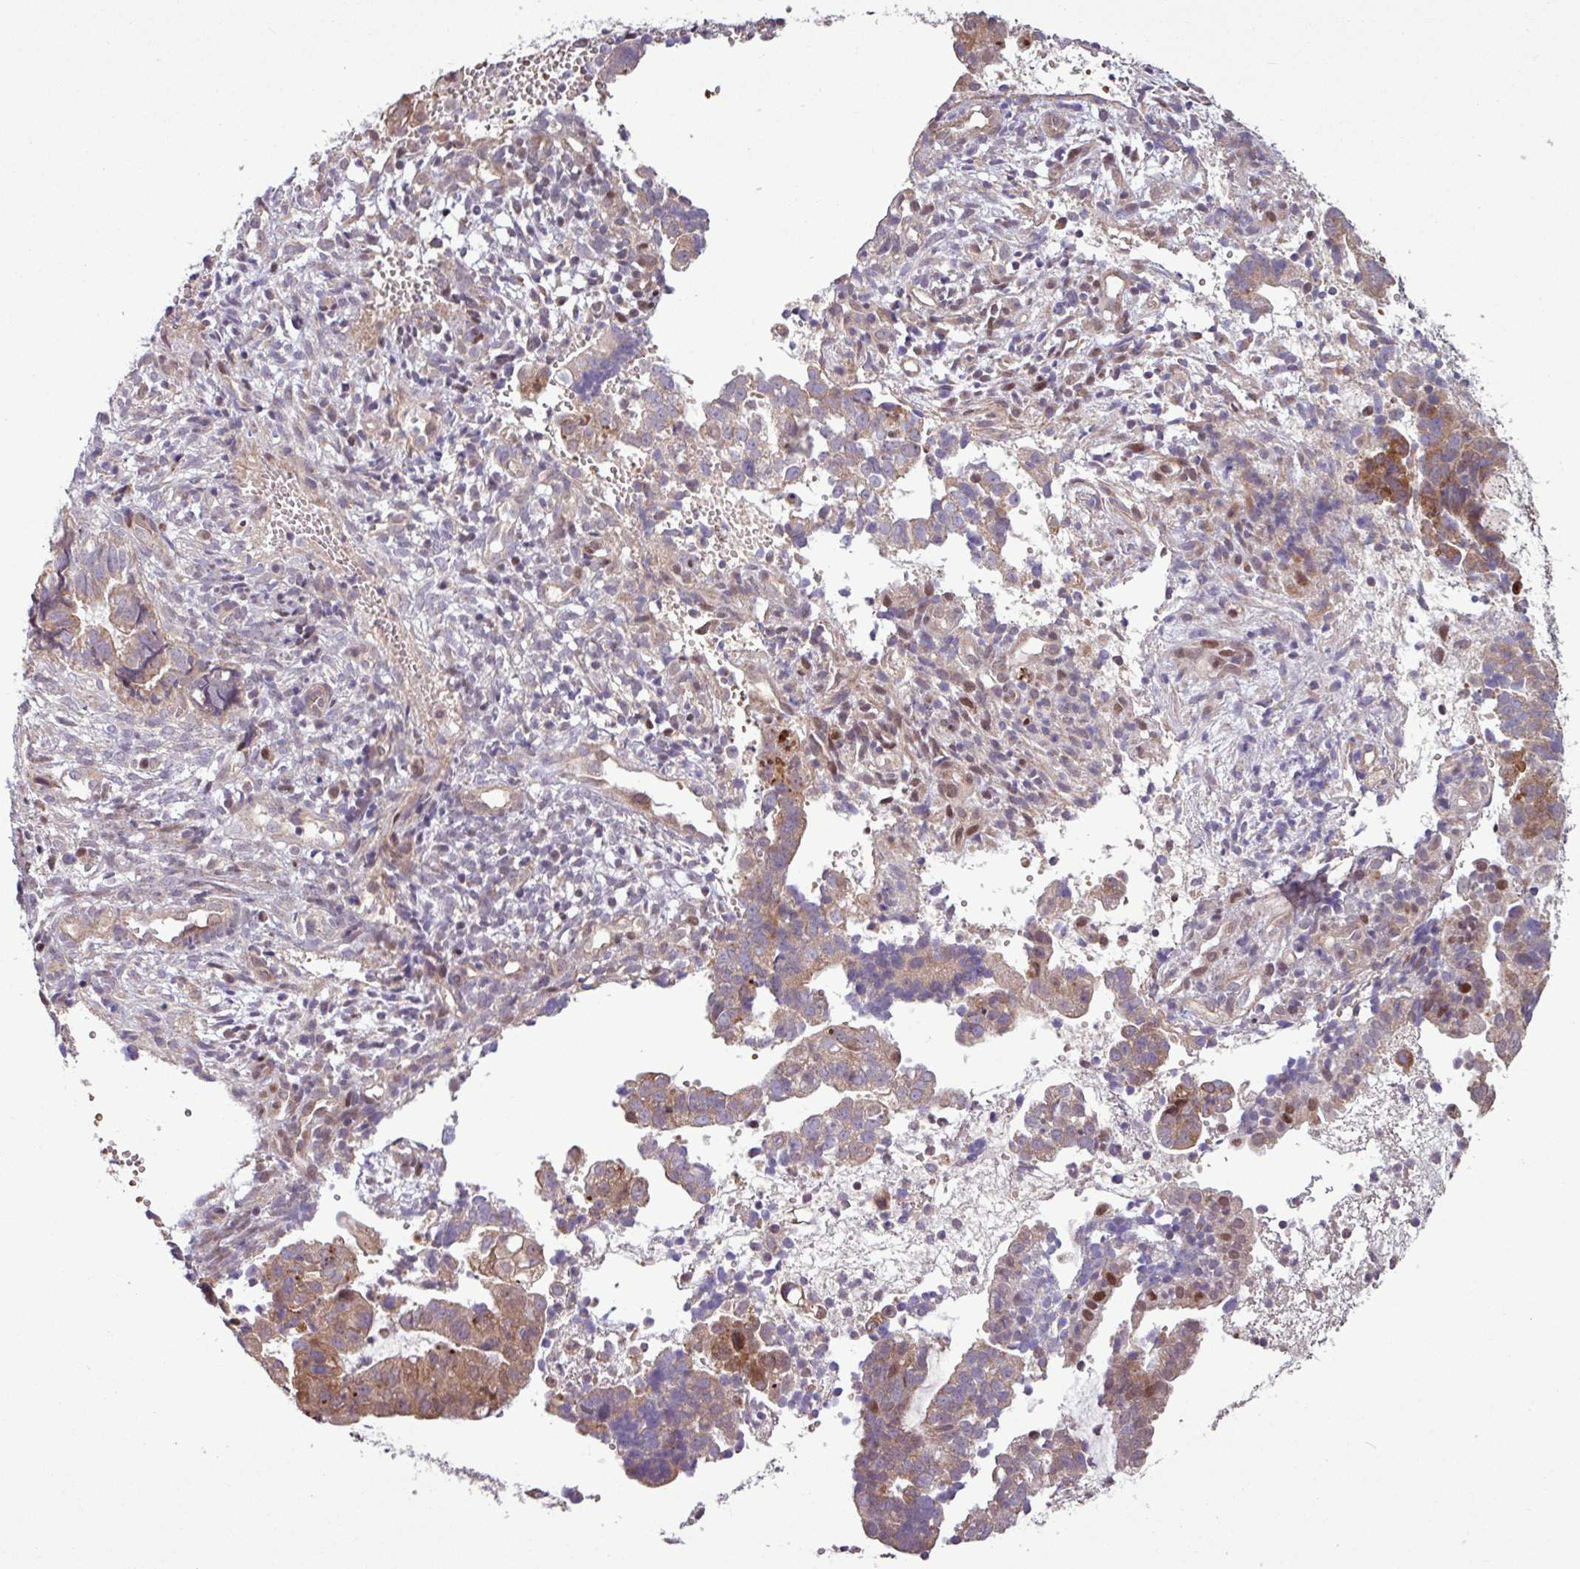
{"staining": {"intensity": "weak", "quantity": "25%-75%", "location": "cytoplasmic/membranous"}, "tissue": "endometrial cancer", "cell_type": "Tumor cells", "image_type": "cancer", "snomed": [{"axis": "morphology", "description": "Adenocarcinoma, NOS"}, {"axis": "topography", "description": "Endometrium"}], "caption": "About 25%-75% of tumor cells in human endometrial cancer (adenocarcinoma) reveal weak cytoplasmic/membranous protein positivity as visualized by brown immunohistochemical staining.", "gene": "PDPR", "patient": {"sex": "female", "age": 76}}